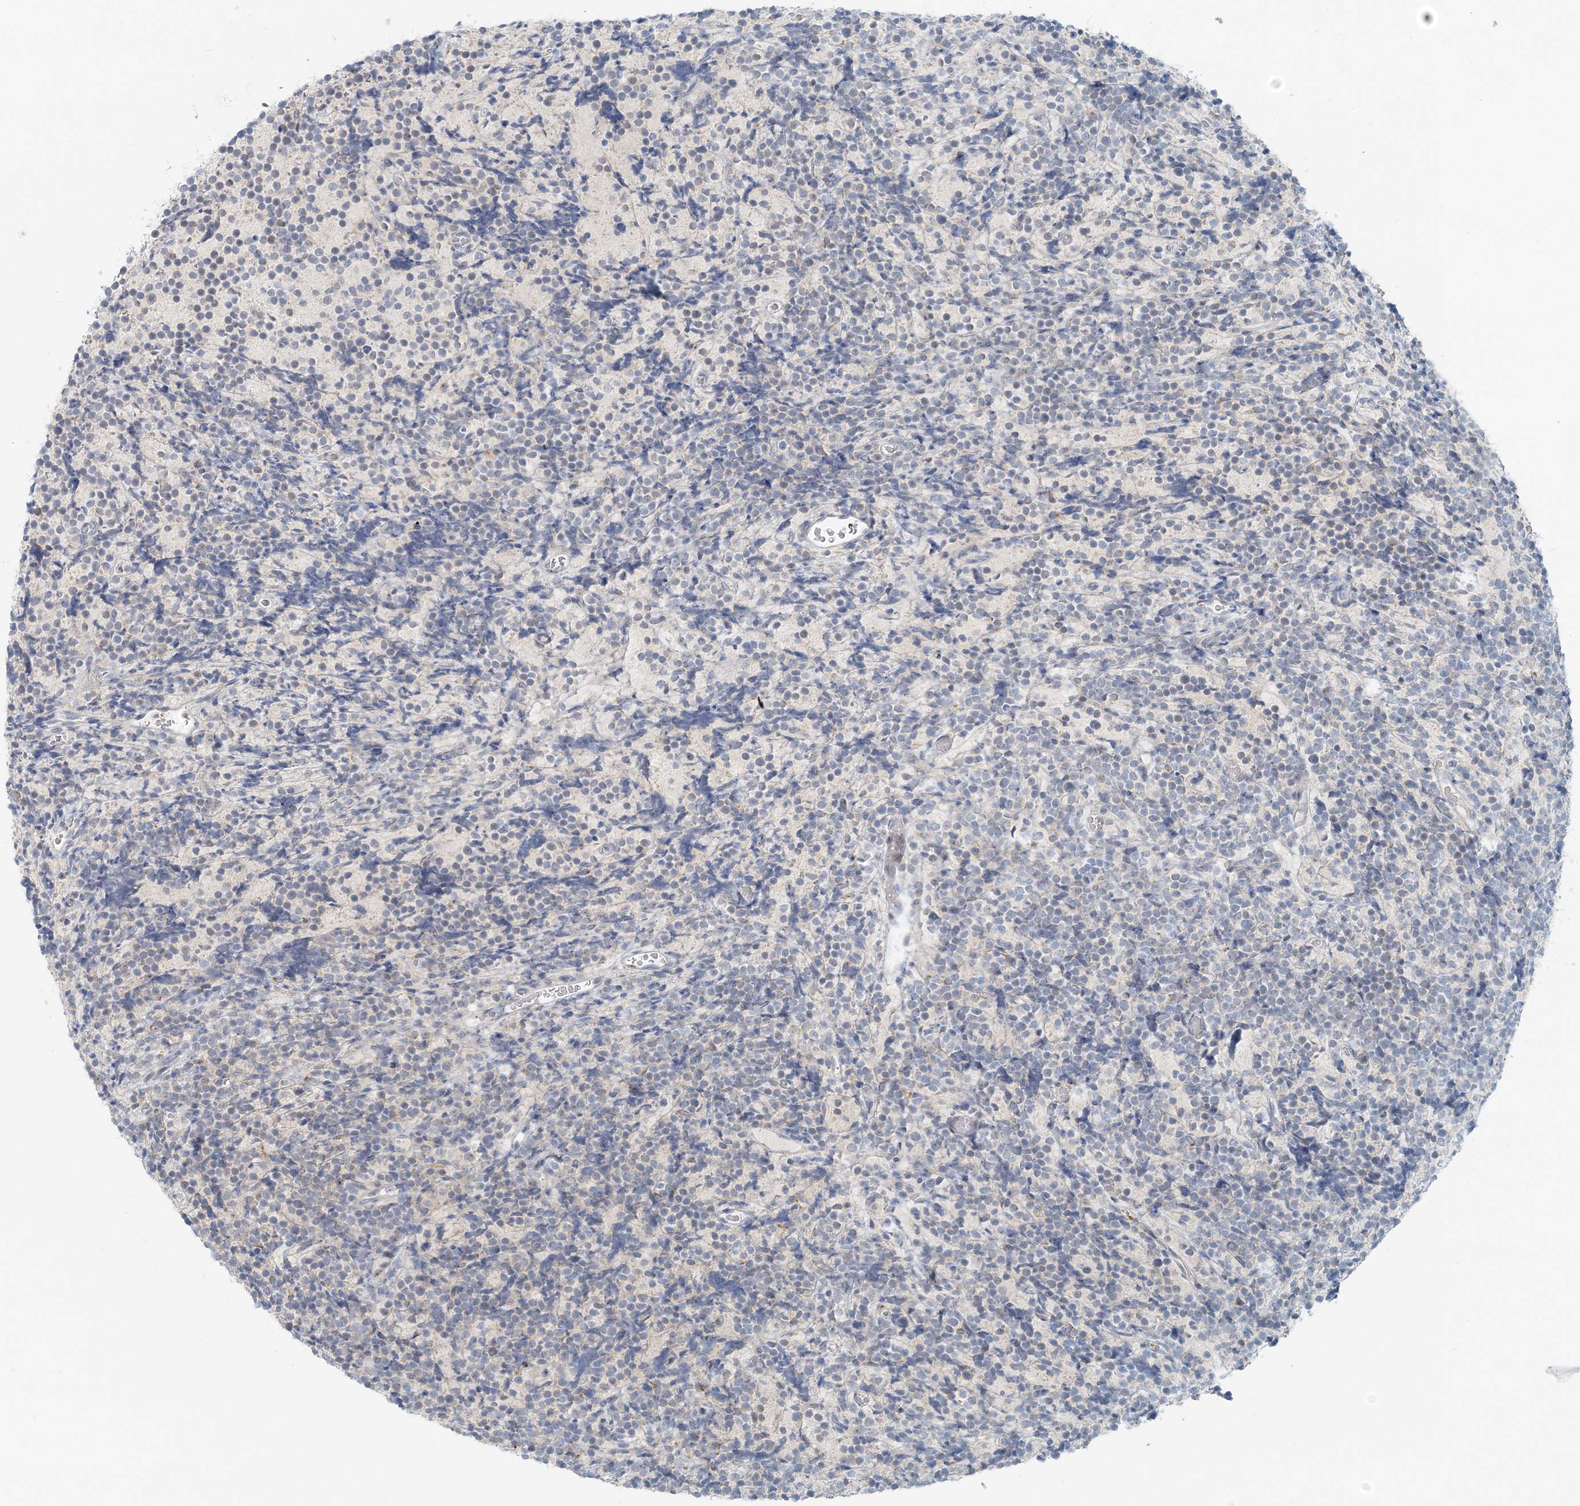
{"staining": {"intensity": "negative", "quantity": "none", "location": "none"}, "tissue": "glioma", "cell_type": "Tumor cells", "image_type": "cancer", "snomed": [{"axis": "morphology", "description": "Glioma, malignant, Low grade"}, {"axis": "topography", "description": "Brain"}], "caption": "High power microscopy photomicrograph of an immunohistochemistry micrograph of malignant low-grade glioma, revealing no significant positivity in tumor cells.", "gene": "NAA11", "patient": {"sex": "female", "age": 1}}